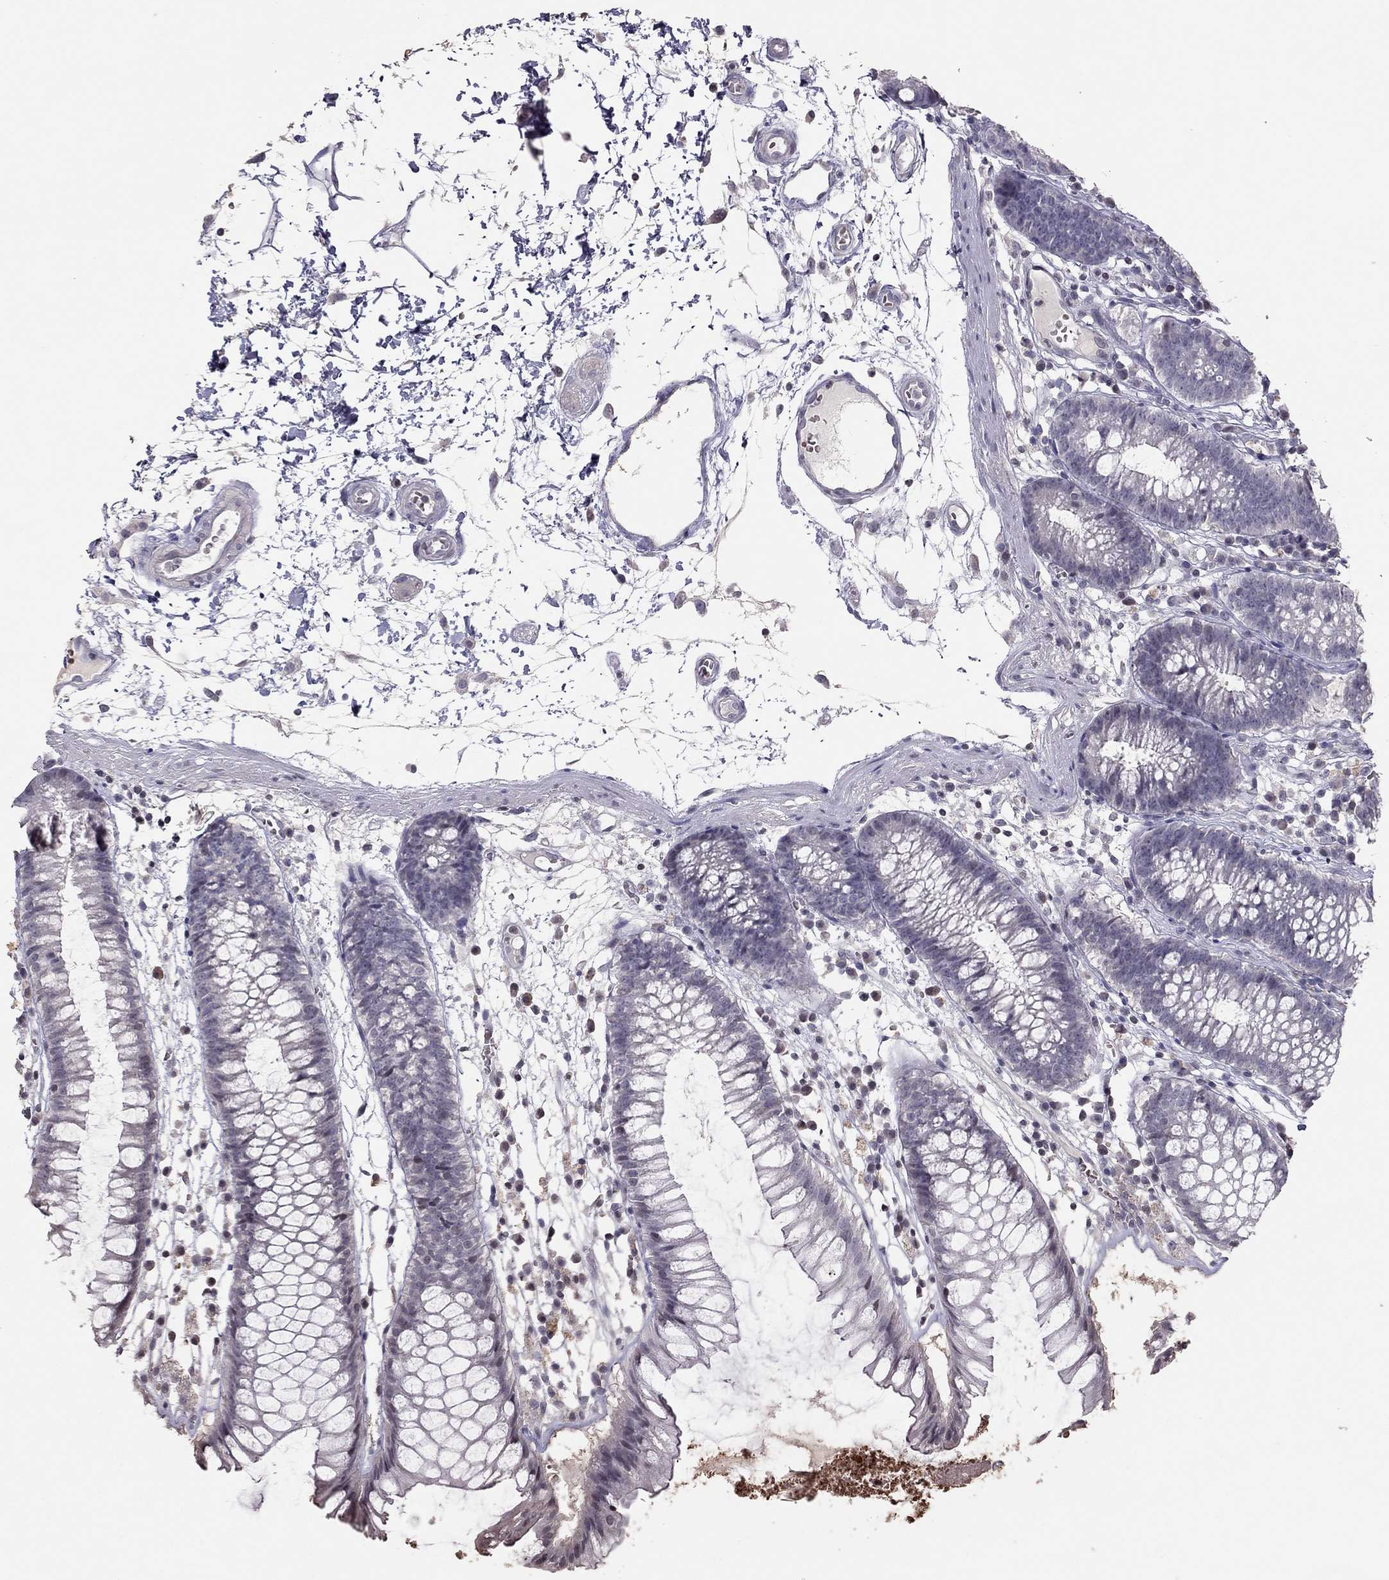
{"staining": {"intensity": "negative", "quantity": "none", "location": "none"}, "tissue": "colon", "cell_type": "Endothelial cells", "image_type": "normal", "snomed": [{"axis": "morphology", "description": "Normal tissue, NOS"}, {"axis": "morphology", "description": "Adenocarcinoma, NOS"}, {"axis": "topography", "description": "Colon"}], "caption": "This is a histopathology image of immunohistochemistry (IHC) staining of unremarkable colon, which shows no staining in endothelial cells.", "gene": "TSHB", "patient": {"sex": "male", "age": 65}}